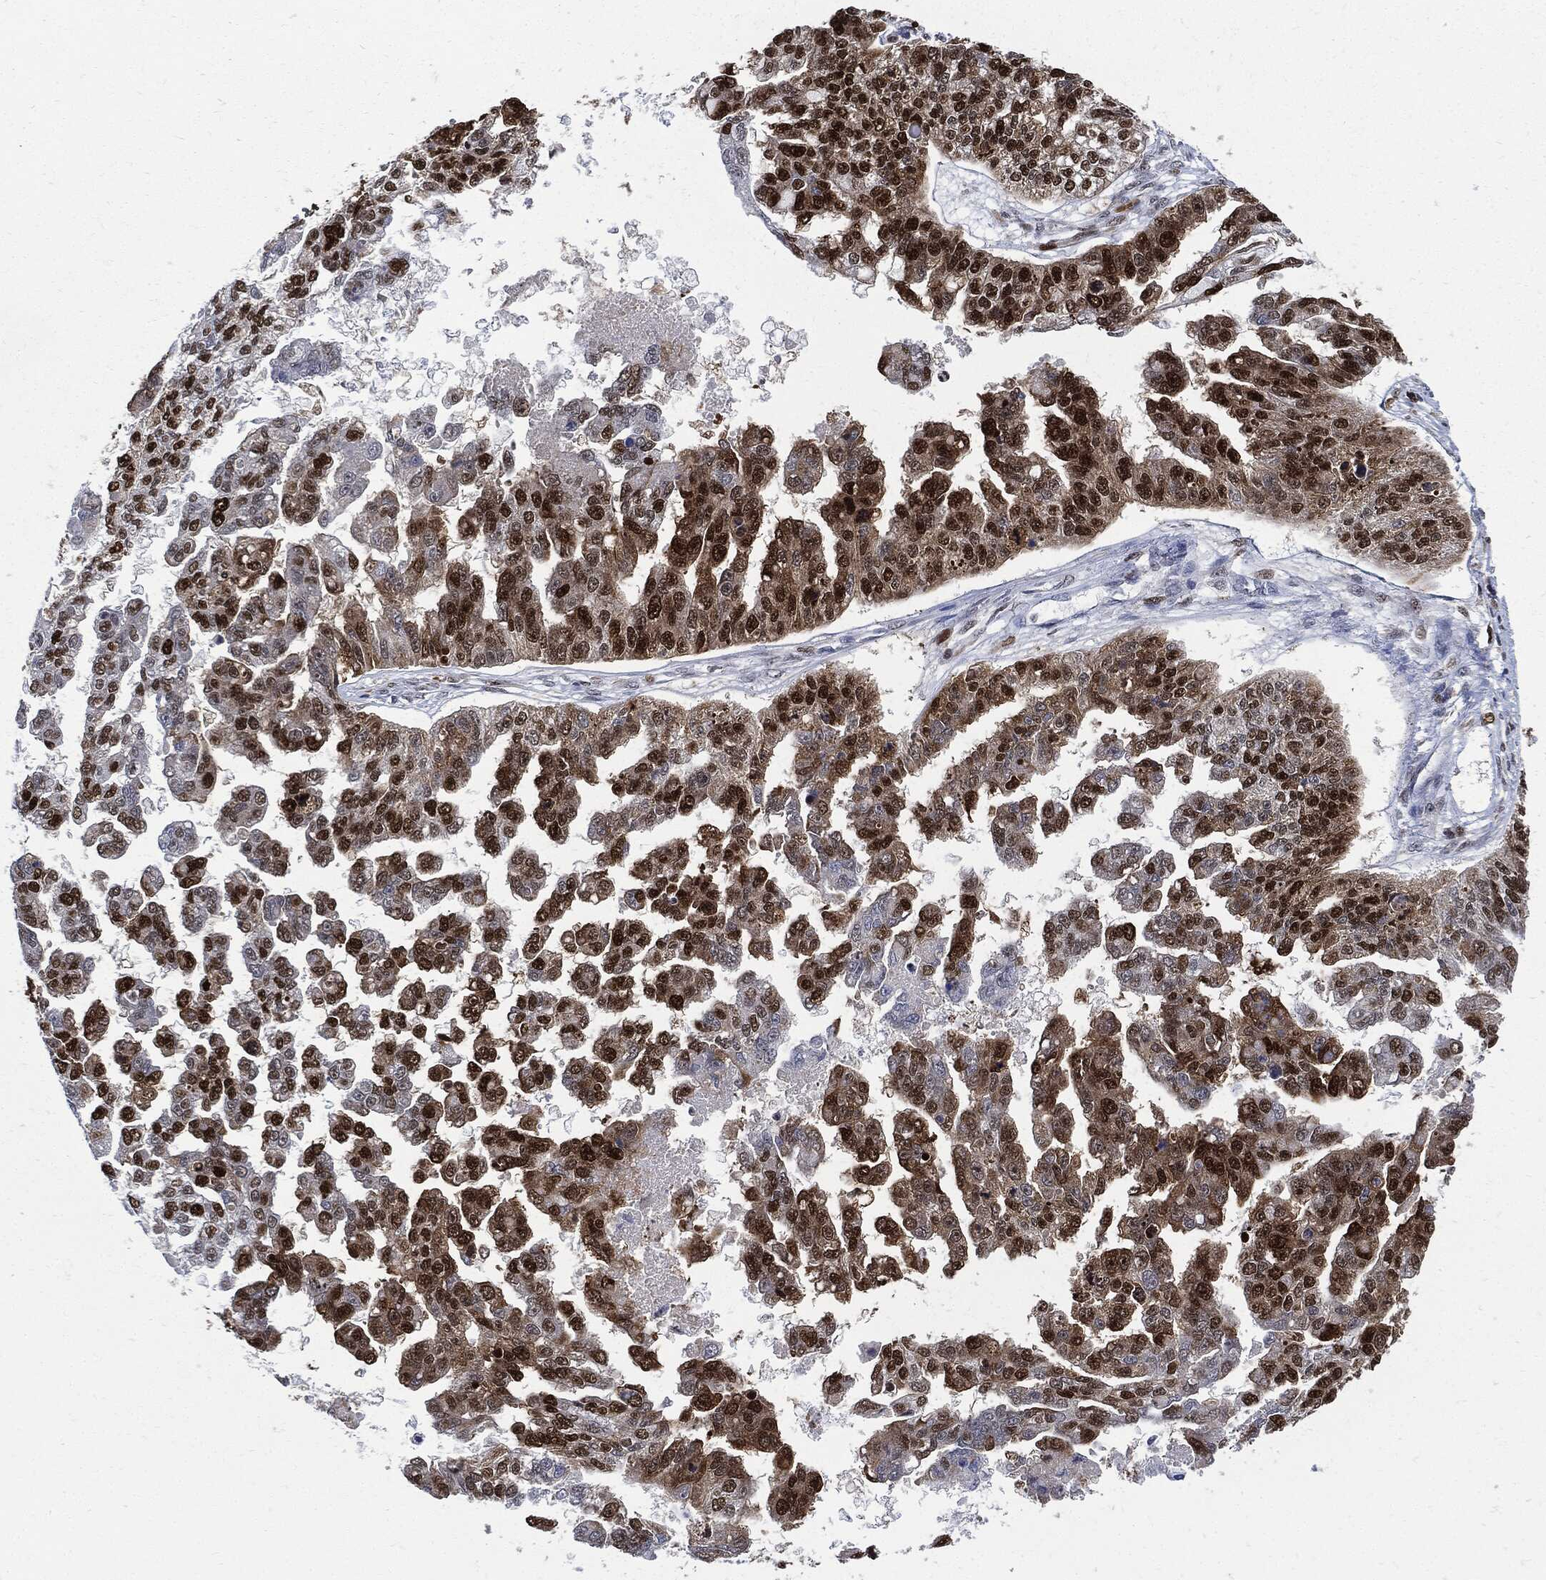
{"staining": {"intensity": "strong", "quantity": ">75%", "location": "nuclear"}, "tissue": "ovarian cancer", "cell_type": "Tumor cells", "image_type": "cancer", "snomed": [{"axis": "morphology", "description": "Cystadenocarcinoma, serous, NOS"}, {"axis": "topography", "description": "Ovary"}], "caption": "An image showing strong nuclear positivity in about >75% of tumor cells in ovarian cancer (serous cystadenocarcinoma), as visualized by brown immunohistochemical staining.", "gene": "PCNA", "patient": {"sex": "female", "age": 58}}